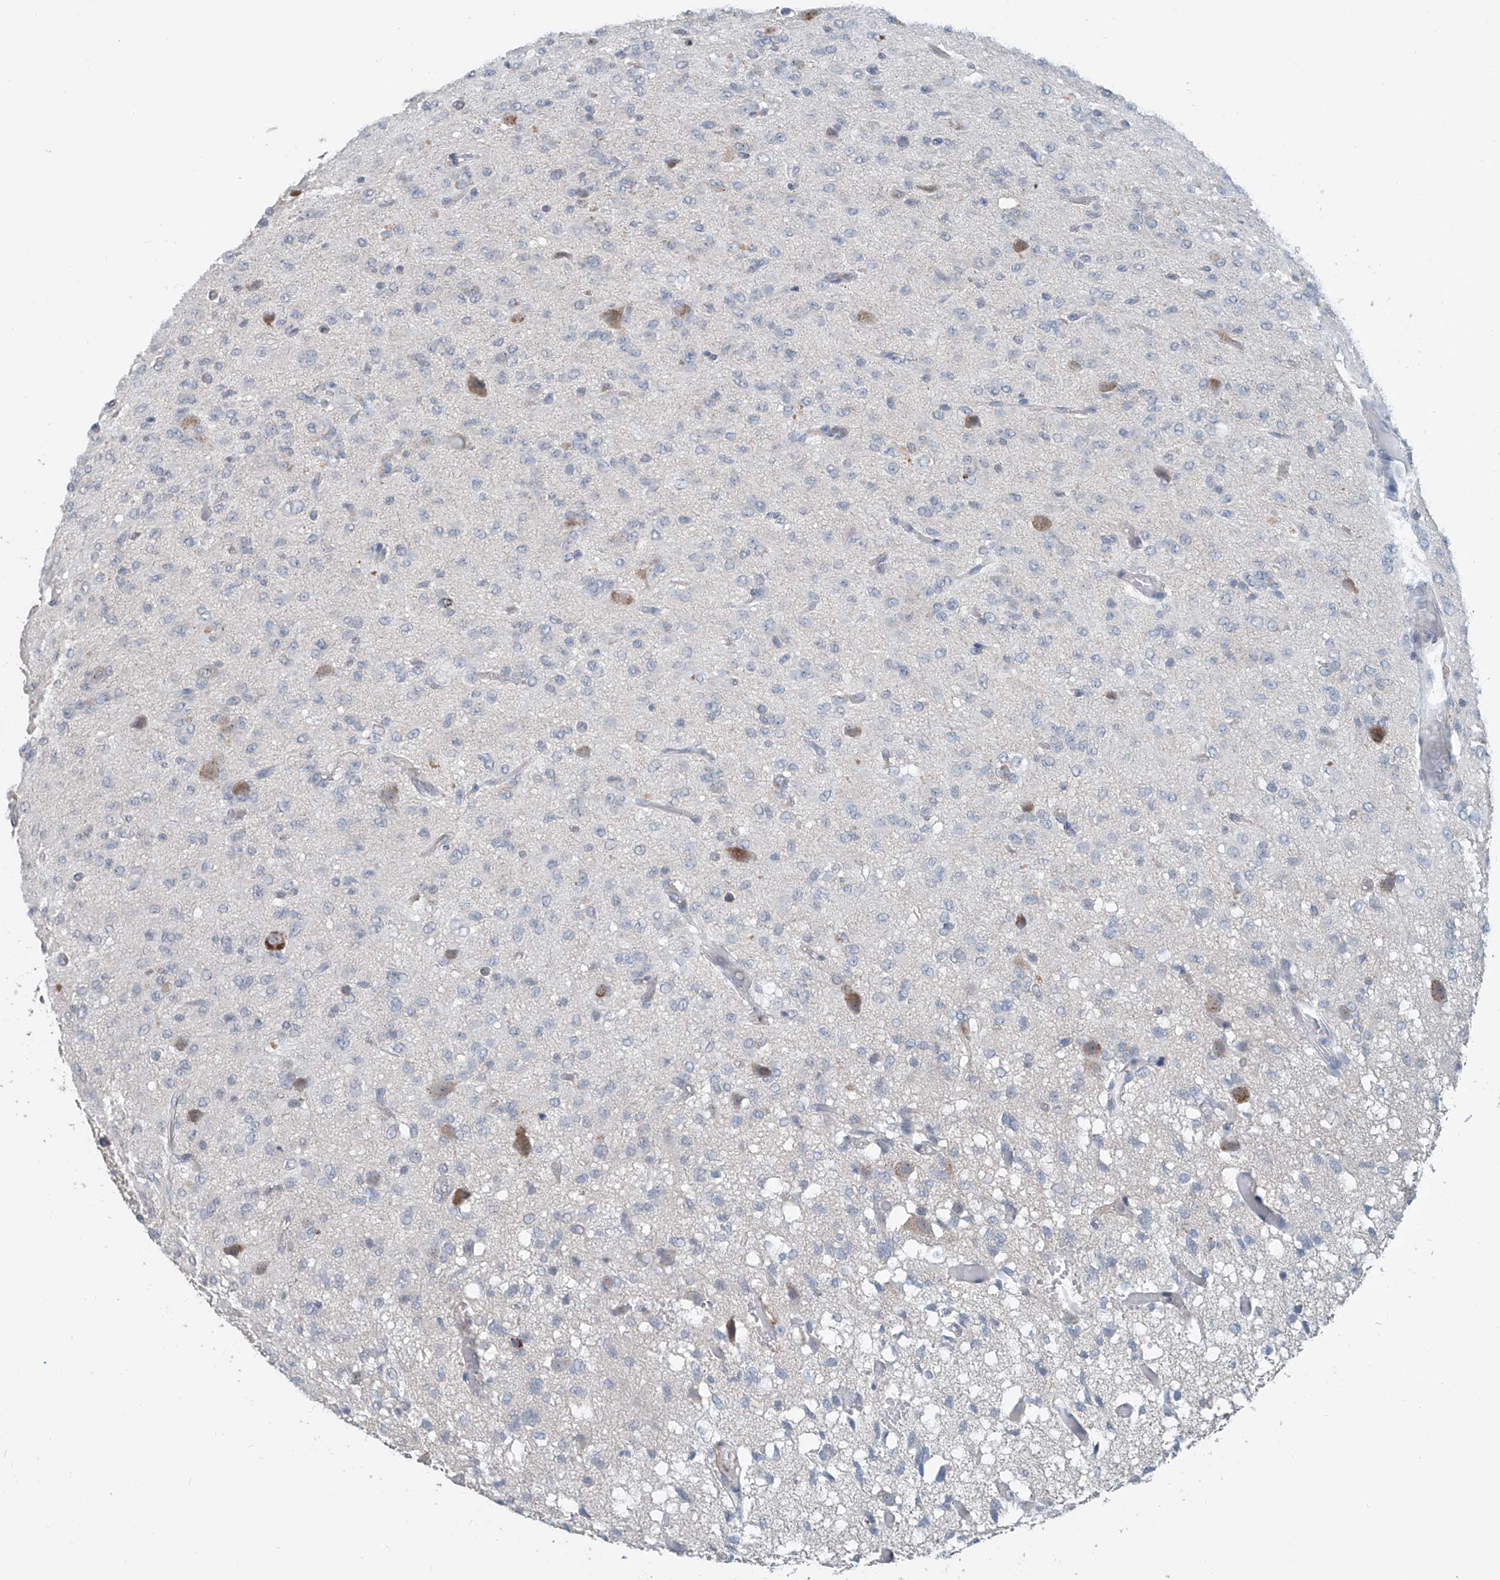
{"staining": {"intensity": "negative", "quantity": "none", "location": "none"}, "tissue": "glioma", "cell_type": "Tumor cells", "image_type": "cancer", "snomed": [{"axis": "morphology", "description": "Glioma, malignant, High grade"}, {"axis": "topography", "description": "Brain"}], "caption": "DAB immunohistochemical staining of malignant glioma (high-grade) reveals no significant expression in tumor cells.", "gene": "KCNK10", "patient": {"sex": "female", "age": 59}}